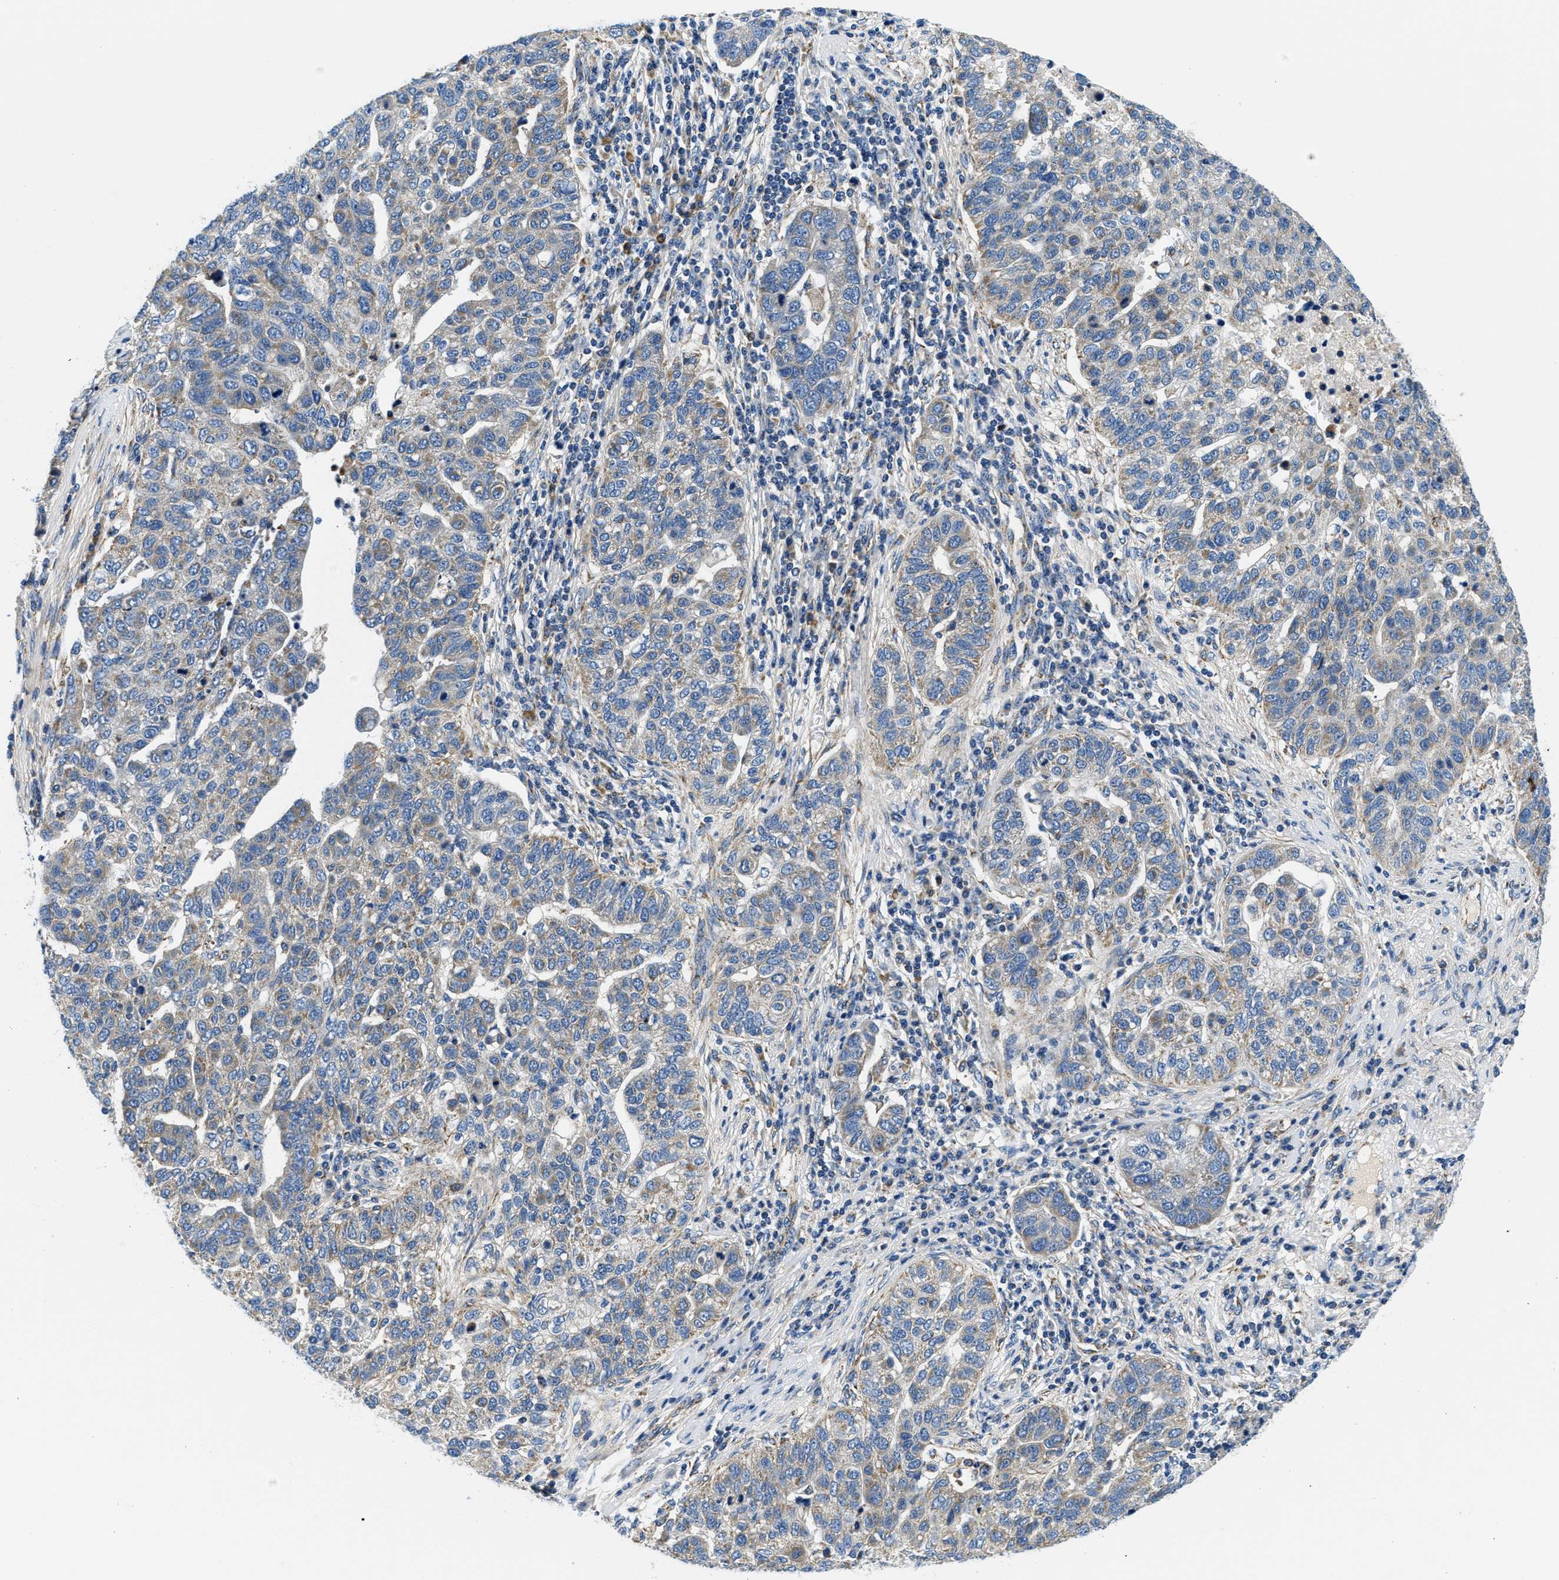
{"staining": {"intensity": "weak", "quantity": "<25%", "location": "cytoplasmic/membranous"}, "tissue": "pancreatic cancer", "cell_type": "Tumor cells", "image_type": "cancer", "snomed": [{"axis": "morphology", "description": "Adenocarcinoma, NOS"}, {"axis": "topography", "description": "Pancreas"}], "caption": "The image exhibits no staining of tumor cells in pancreatic cancer (adenocarcinoma).", "gene": "SAMD4B", "patient": {"sex": "female", "age": 61}}